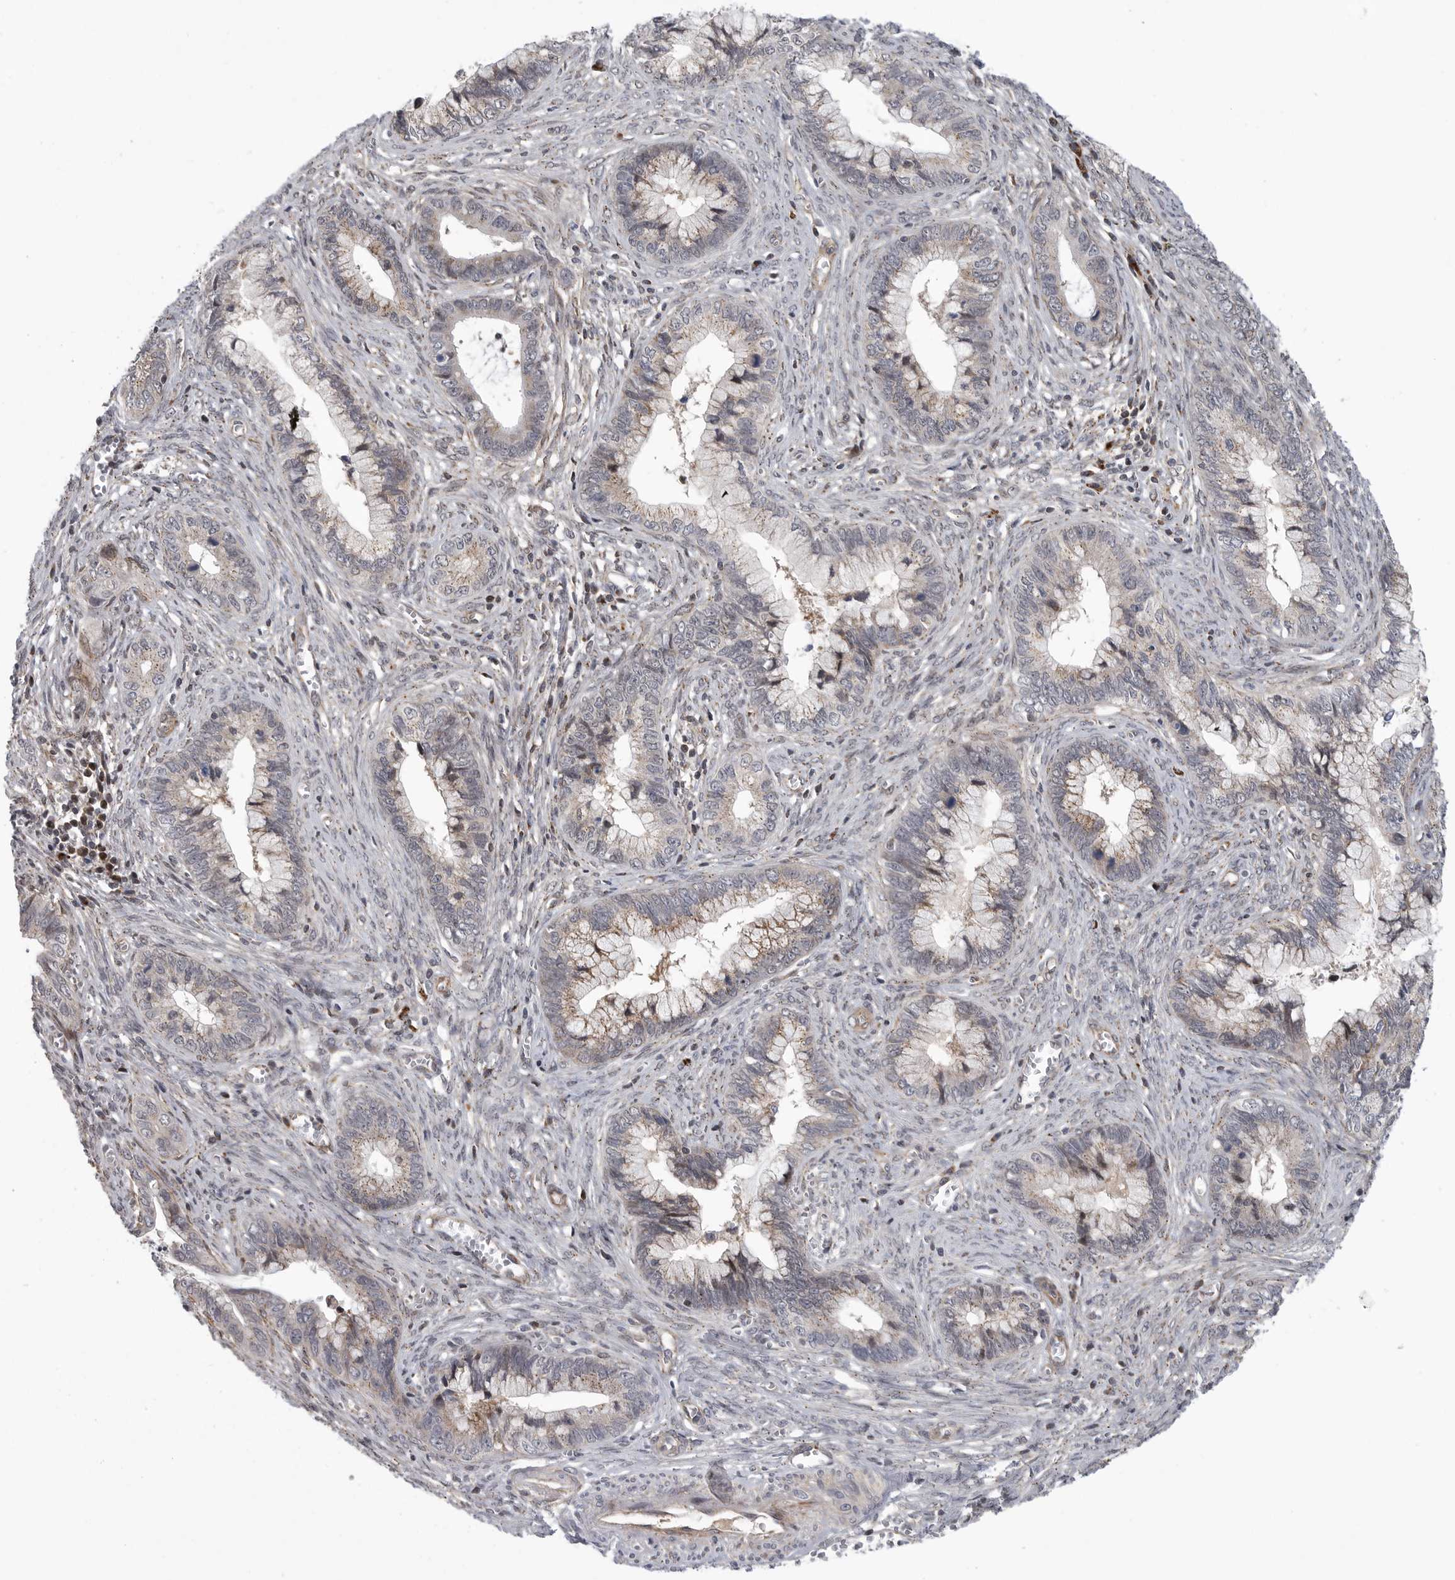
{"staining": {"intensity": "weak", "quantity": "25%-75%", "location": "cytoplasmic/membranous"}, "tissue": "cervical cancer", "cell_type": "Tumor cells", "image_type": "cancer", "snomed": [{"axis": "morphology", "description": "Adenocarcinoma, NOS"}, {"axis": "topography", "description": "Cervix"}], "caption": "This photomicrograph displays immunohistochemistry staining of human cervical cancer, with low weak cytoplasmic/membranous expression in about 25%-75% of tumor cells.", "gene": "TMPRSS11F", "patient": {"sex": "female", "age": 44}}